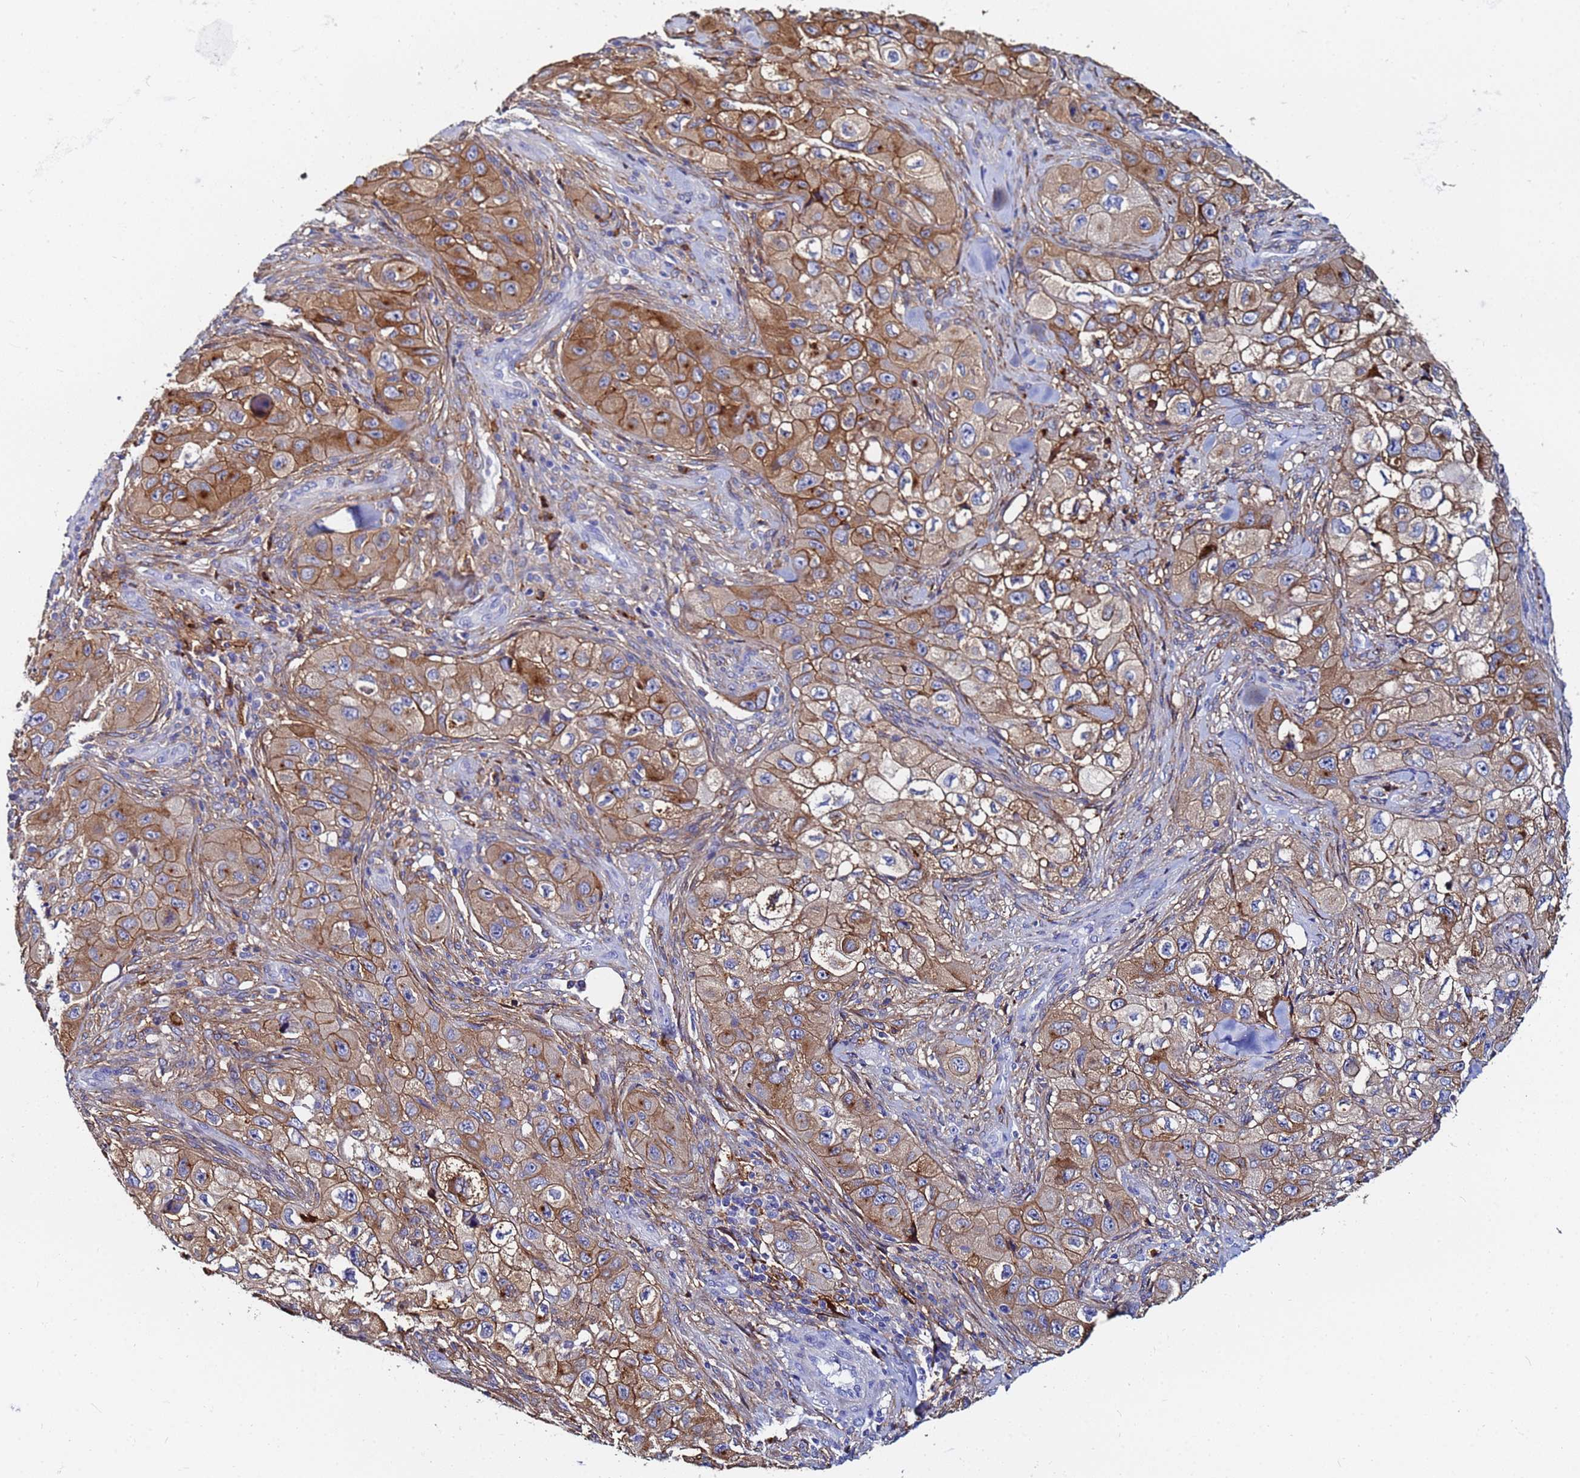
{"staining": {"intensity": "moderate", "quantity": ">75%", "location": "cytoplasmic/membranous"}, "tissue": "skin cancer", "cell_type": "Tumor cells", "image_type": "cancer", "snomed": [{"axis": "morphology", "description": "Squamous cell carcinoma, NOS"}, {"axis": "topography", "description": "Skin"}, {"axis": "topography", "description": "Subcutis"}], "caption": "Protein expression by IHC exhibits moderate cytoplasmic/membranous positivity in about >75% of tumor cells in squamous cell carcinoma (skin).", "gene": "BASP1", "patient": {"sex": "male", "age": 73}}